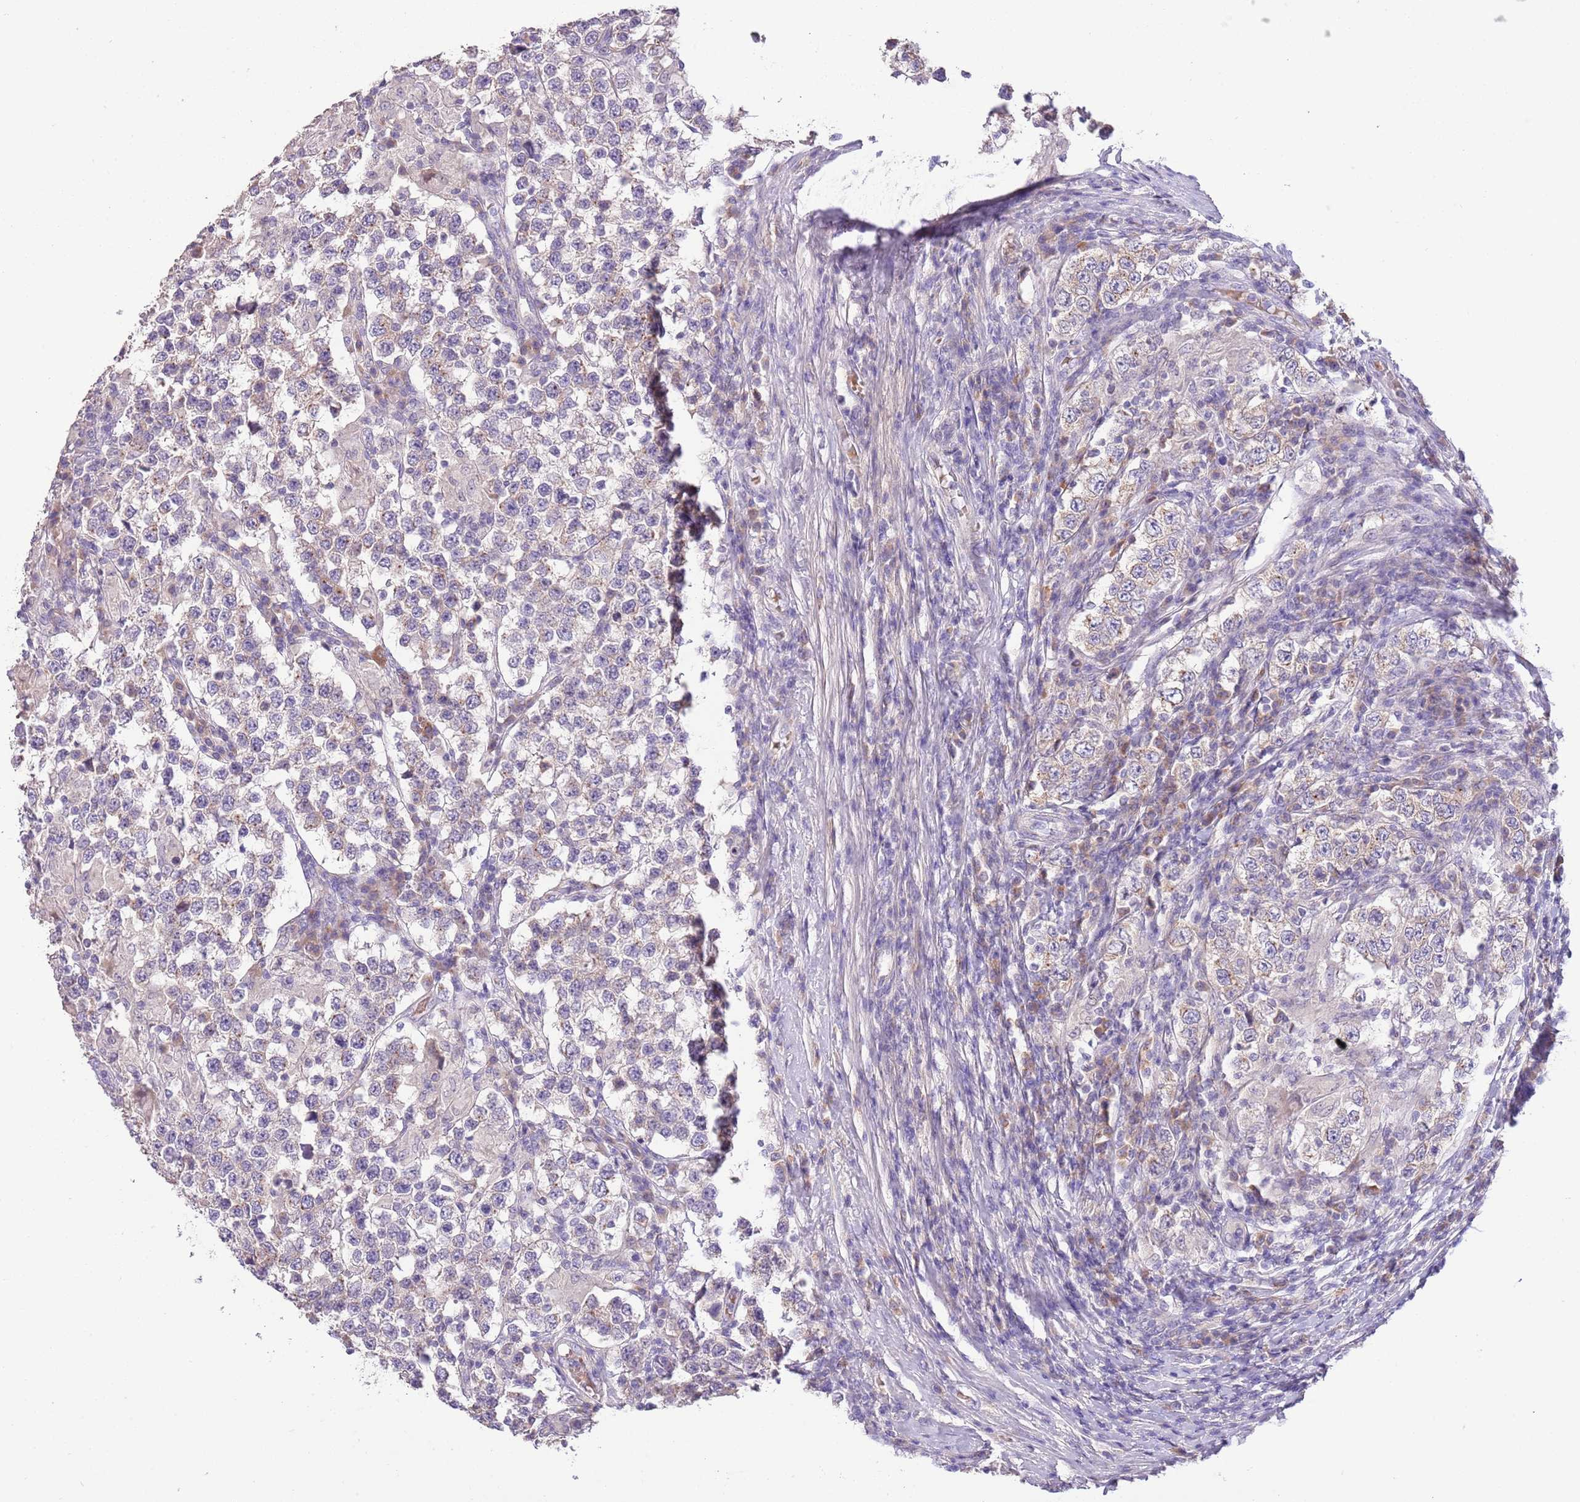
{"staining": {"intensity": "negative", "quantity": "none", "location": "none"}, "tissue": "testis cancer", "cell_type": "Tumor cells", "image_type": "cancer", "snomed": [{"axis": "morphology", "description": "Seminoma, NOS"}, {"axis": "morphology", "description": "Carcinoma, Embryonal, NOS"}, {"axis": "topography", "description": "Testis"}], "caption": "Testis cancer was stained to show a protein in brown. There is no significant expression in tumor cells.", "gene": "ZNF658", "patient": {"sex": "male", "age": 41}}